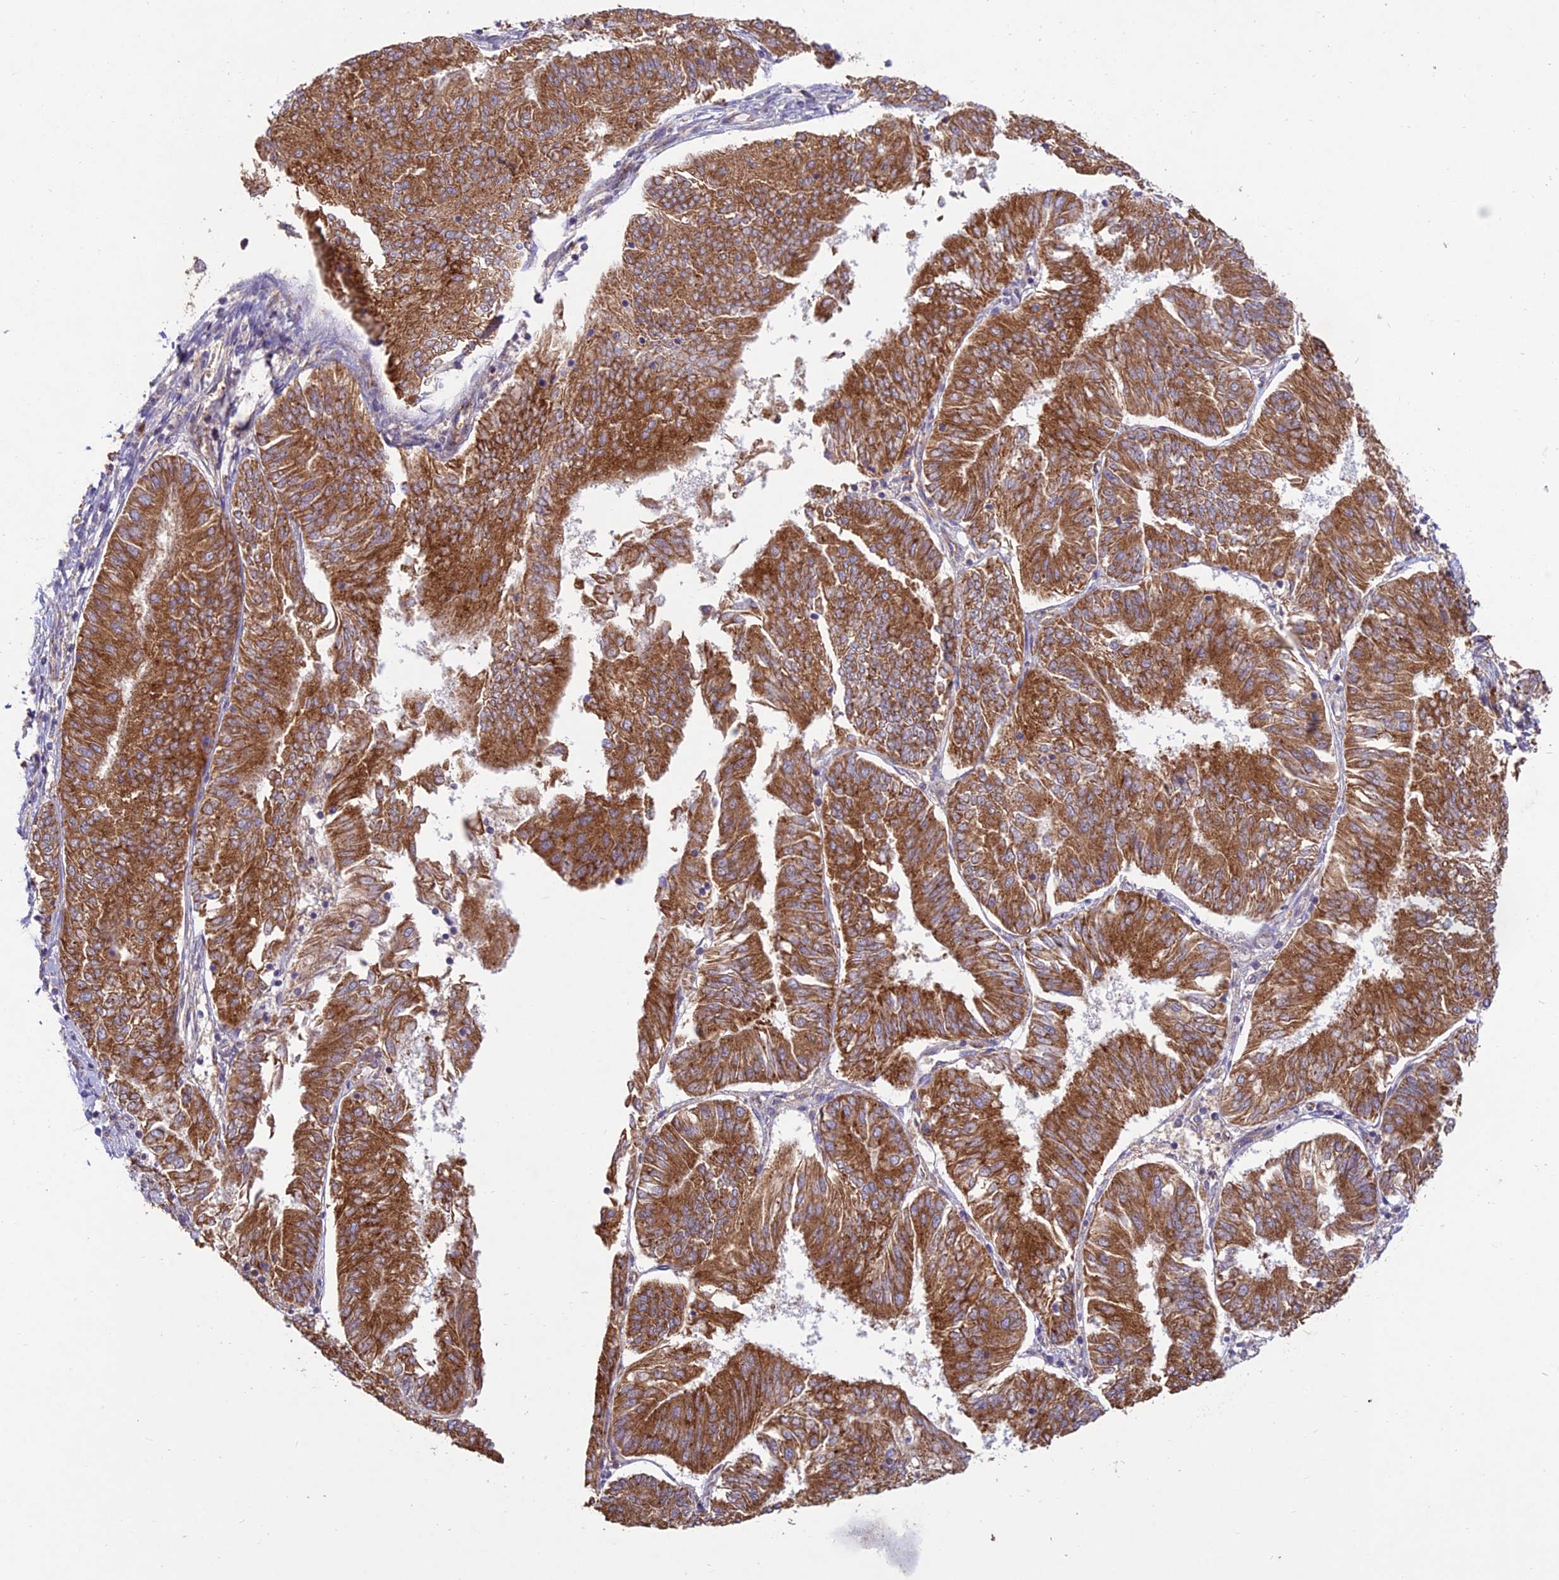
{"staining": {"intensity": "strong", "quantity": ">75%", "location": "cytoplasmic/membranous"}, "tissue": "endometrial cancer", "cell_type": "Tumor cells", "image_type": "cancer", "snomed": [{"axis": "morphology", "description": "Adenocarcinoma, NOS"}, {"axis": "topography", "description": "Endometrium"}], "caption": "The immunohistochemical stain highlights strong cytoplasmic/membranous staining in tumor cells of endometrial adenocarcinoma tissue. The protein is stained brown, and the nuclei are stained in blue (DAB IHC with brightfield microscopy, high magnification).", "gene": "NXNL2", "patient": {"sex": "female", "age": 58}}